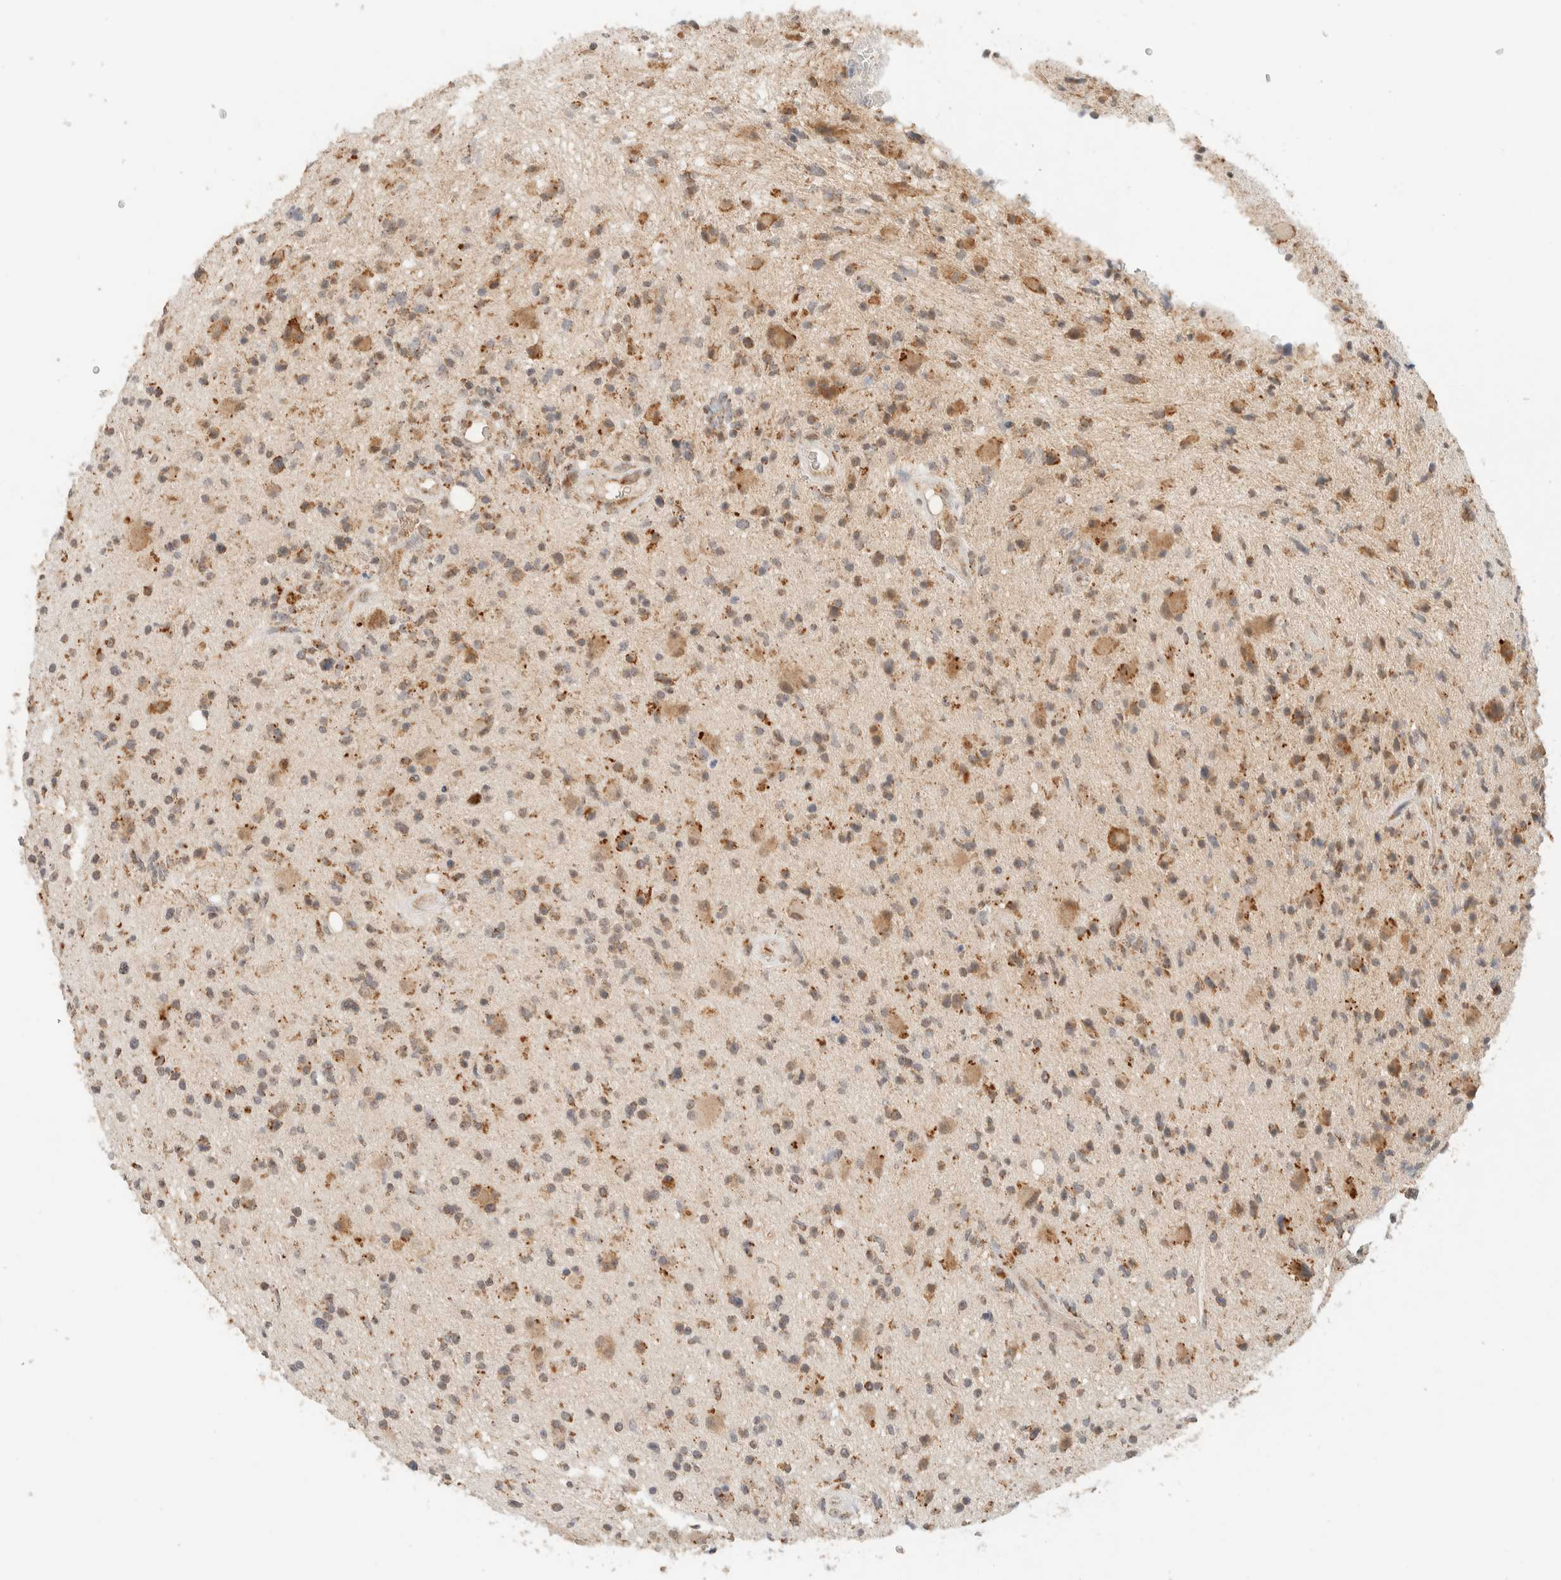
{"staining": {"intensity": "moderate", "quantity": ">75%", "location": "cytoplasmic/membranous"}, "tissue": "glioma", "cell_type": "Tumor cells", "image_type": "cancer", "snomed": [{"axis": "morphology", "description": "Glioma, malignant, High grade"}, {"axis": "topography", "description": "Brain"}], "caption": "Glioma stained with a protein marker displays moderate staining in tumor cells.", "gene": "MRPL41", "patient": {"sex": "male", "age": 33}}